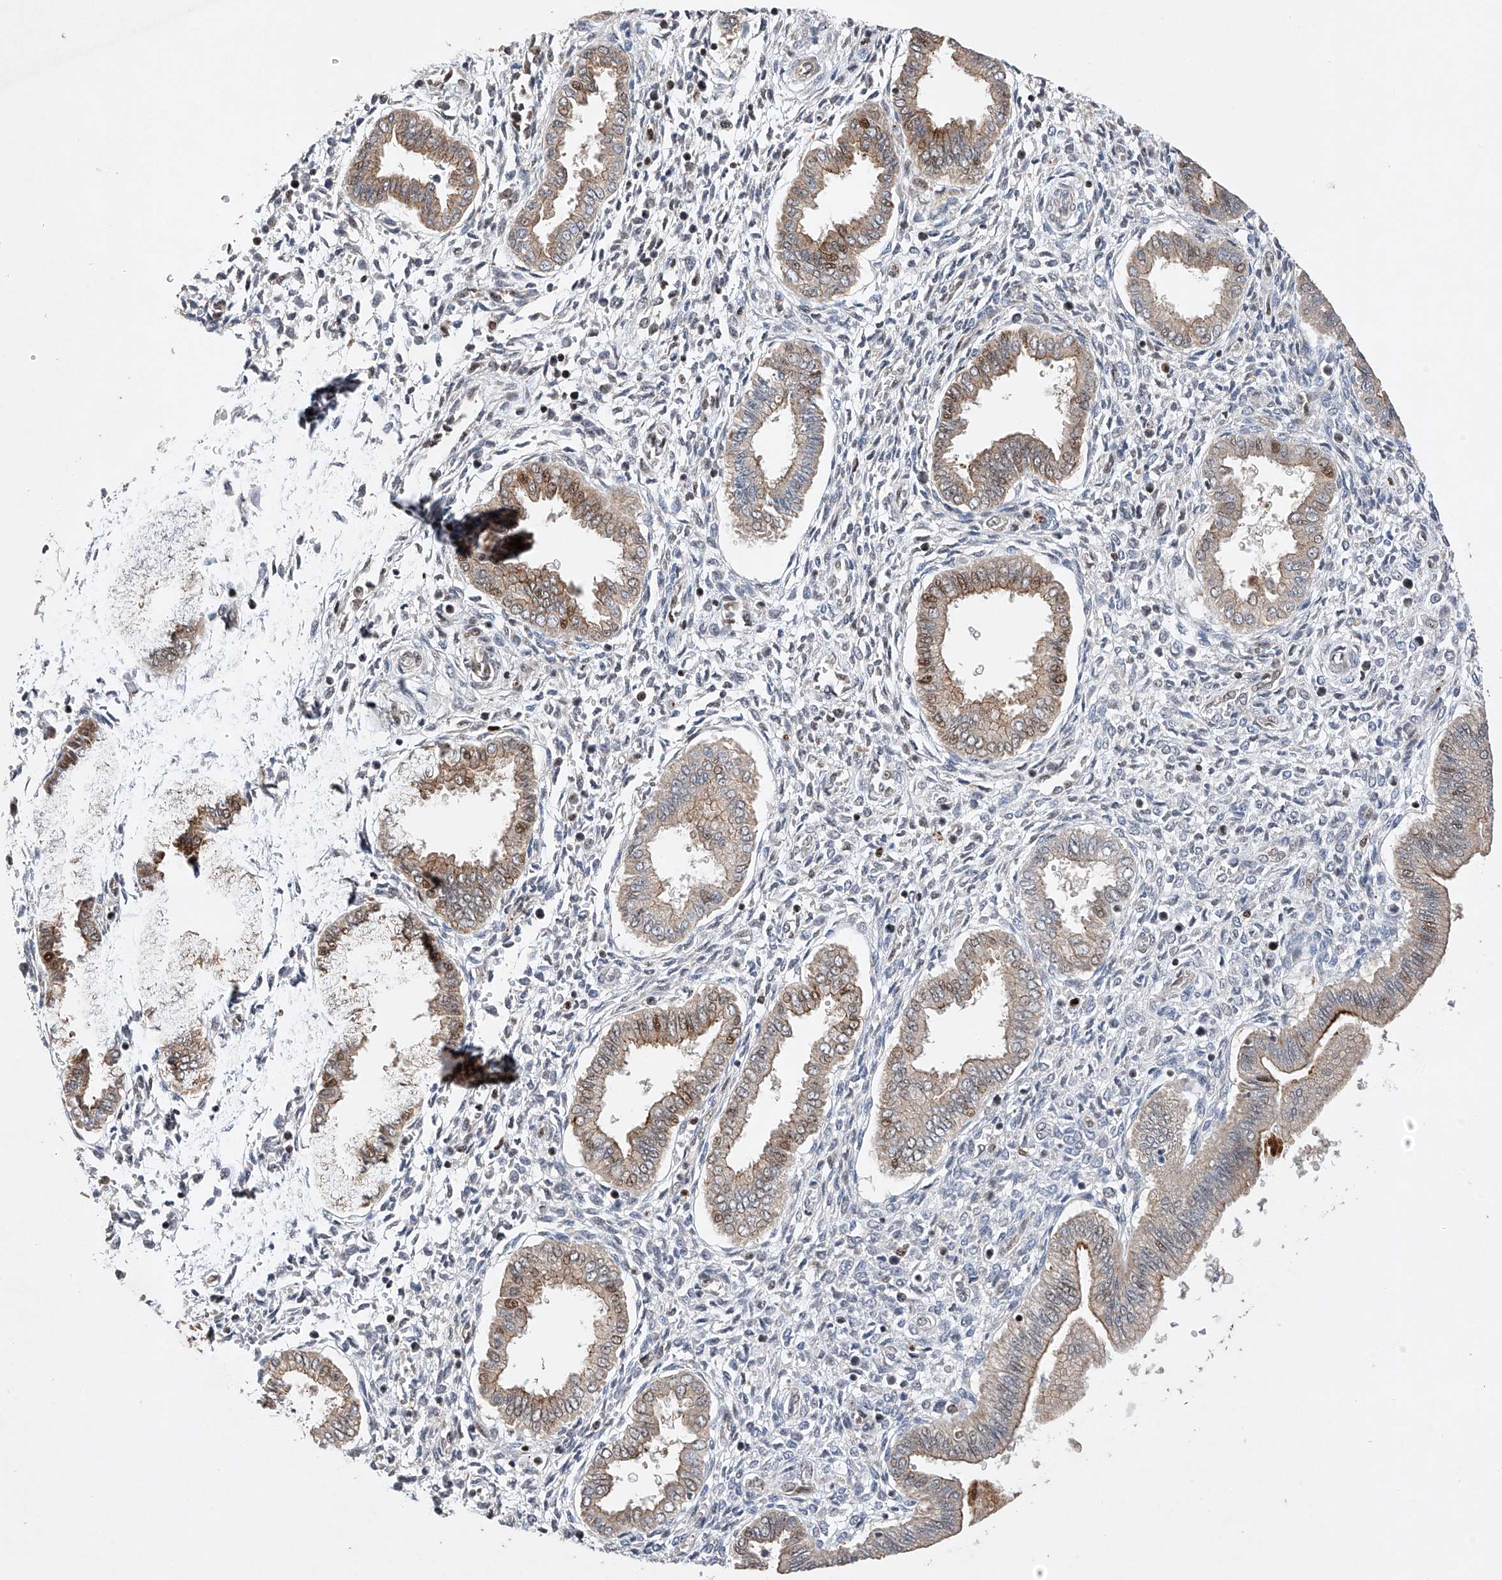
{"staining": {"intensity": "negative", "quantity": "none", "location": "none"}, "tissue": "endometrium", "cell_type": "Cells in endometrial stroma", "image_type": "normal", "snomed": [{"axis": "morphology", "description": "Normal tissue, NOS"}, {"axis": "topography", "description": "Endometrium"}], "caption": "Cells in endometrial stroma show no significant expression in unremarkable endometrium. (DAB (3,3'-diaminobenzidine) immunohistochemistry, high magnification).", "gene": "AFG1L", "patient": {"sex": "female", "age": 24}}